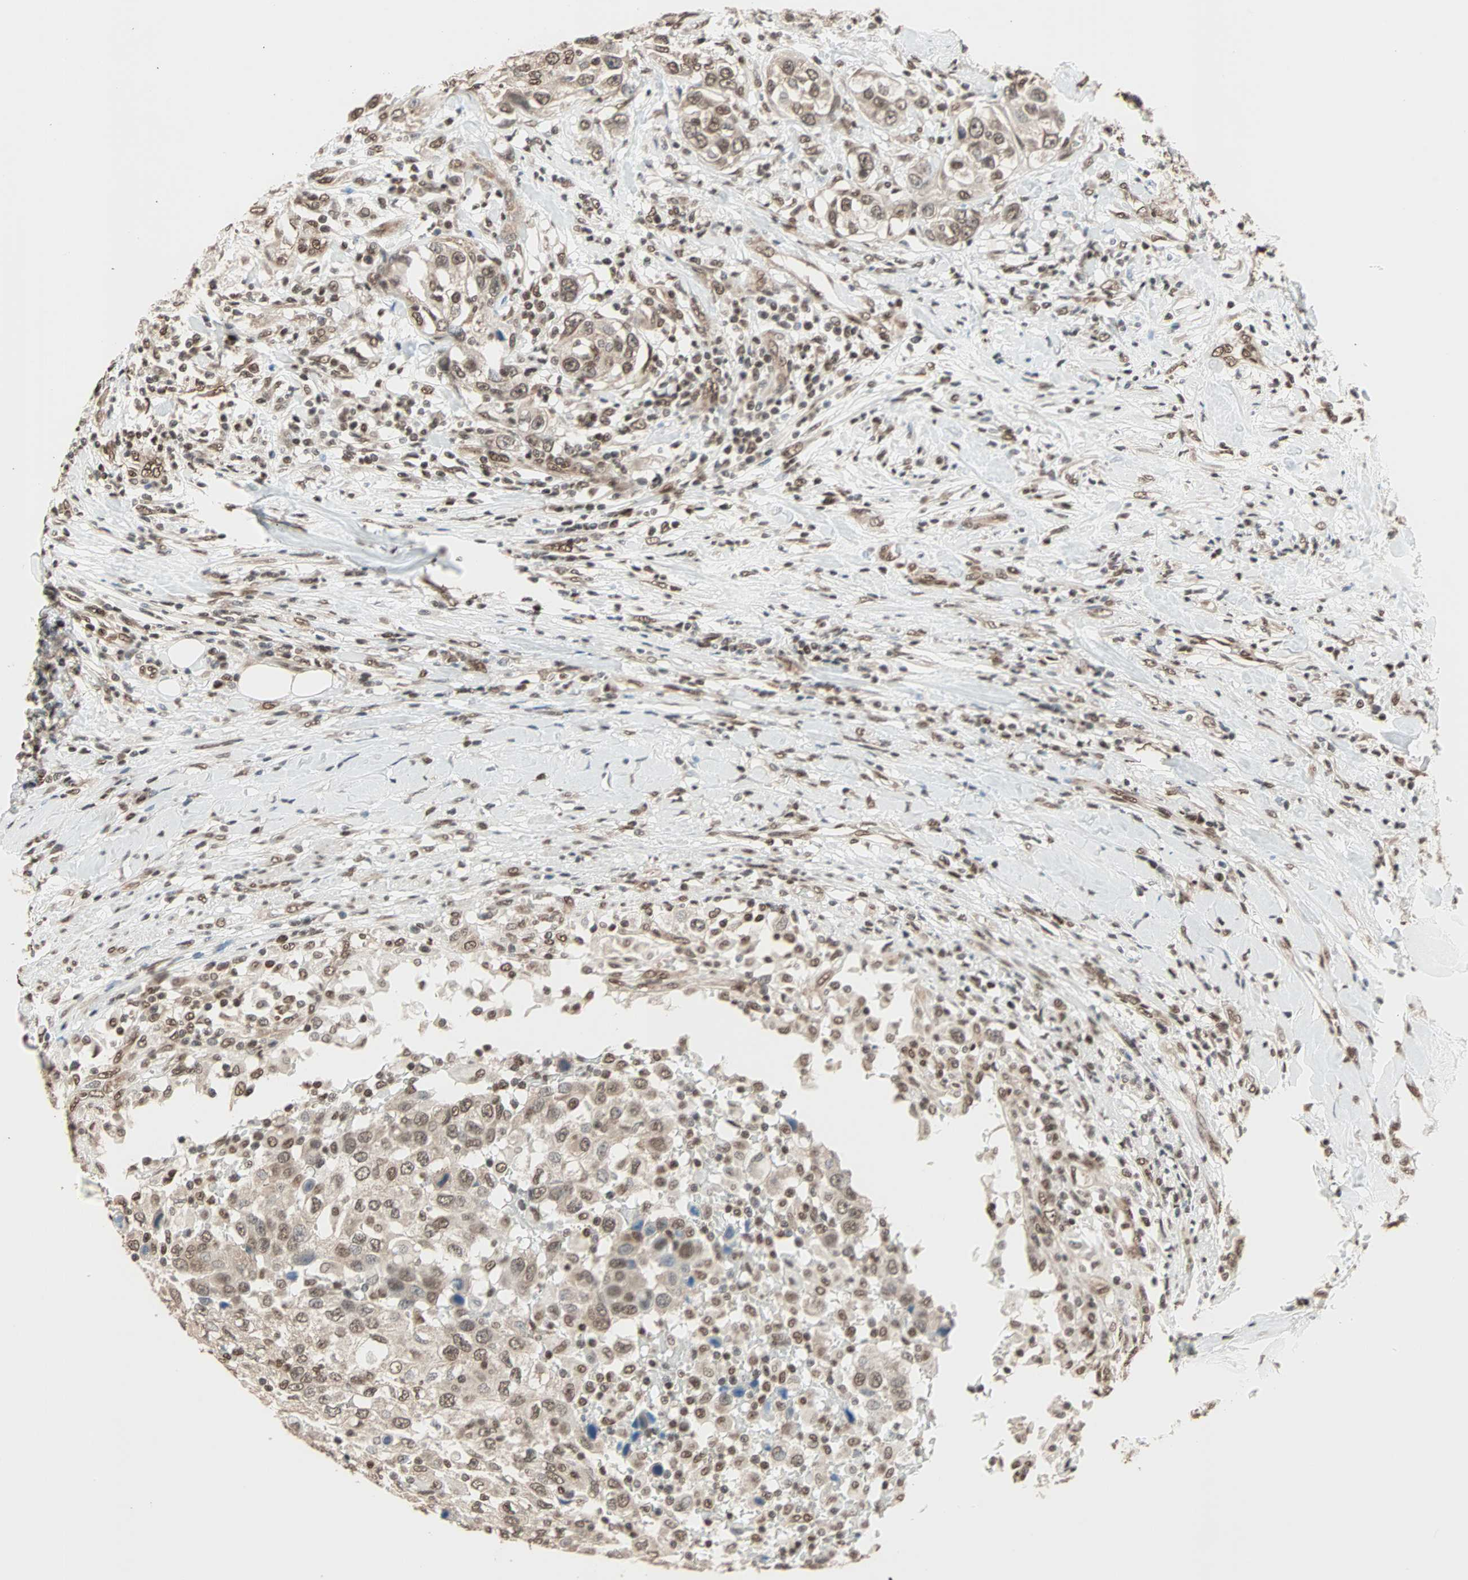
{"staining": {"intensity": "moderate", "quantity": ">75%", "location": "nuclear"}, "tissue": "urothelial cancer", "cell_type": "Tumor cells", "image_type": "cancer", "snomed": [{"axis": "morphology", "description": "Urothelial carcinoma, High grade"}, {"axis": "topography", "description": "Urinary bladder"}], "caption": "There is medium levels of moderate nuclear positivity in tumor cells of high-grade urothelial carcinoma, as demonstrated by immunohistochemical staining (brown color).", "gene": "DAZAP1", "patient": {"sex": "female", "age": 80}}